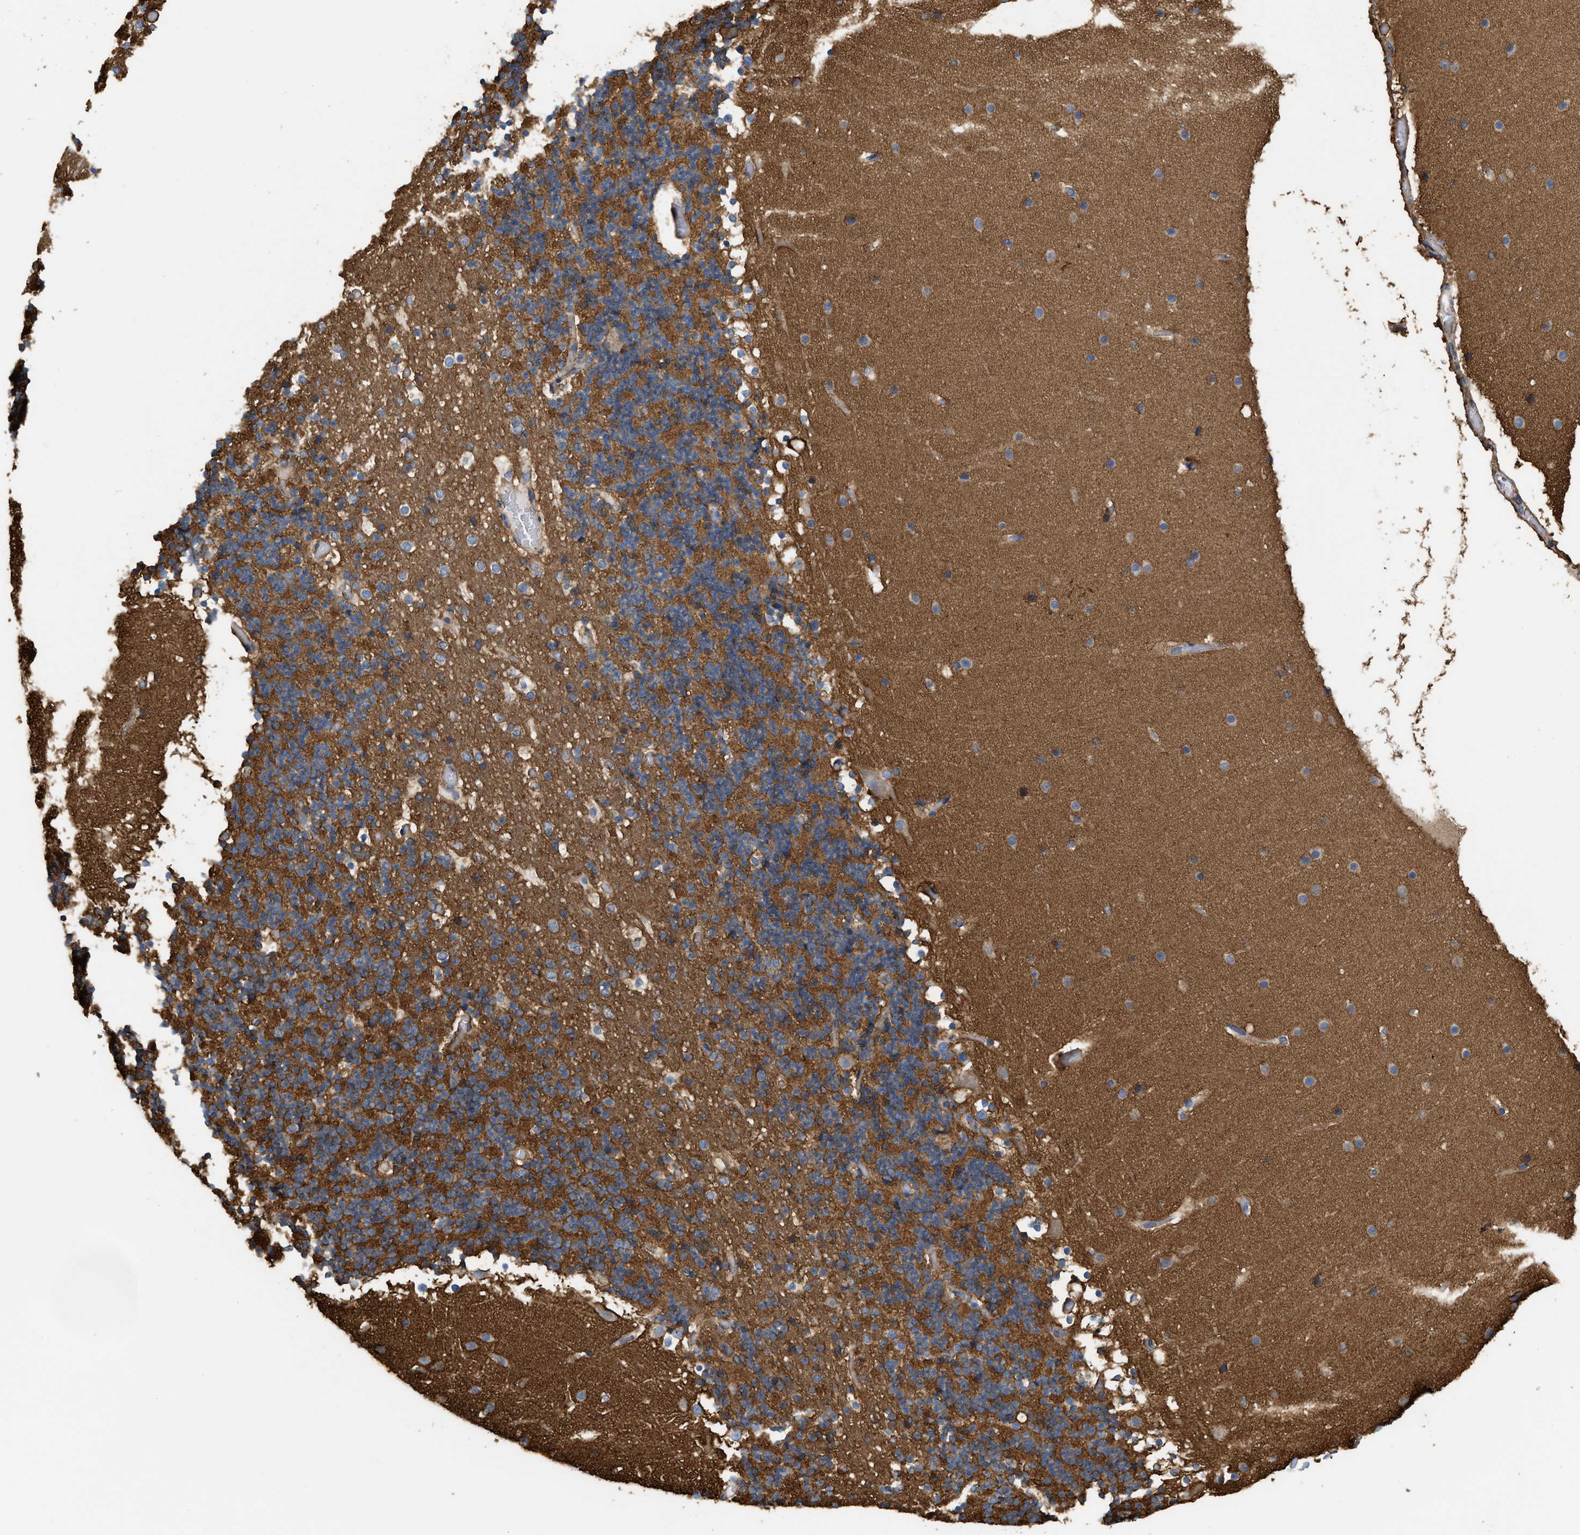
{"staining": {"intensity": "moderate", "quantity": ">75%", "location": "cytoplasmic/membranous"}, "tissue": "cerebellum", "cell_type": "Cells in granular layer", "image_type": "normal", "snomed": [{"axis": "morphology", "description": "Normal tissue, NOS"}, {"axis": "topography", "description": "Cerebellum"}], "caption": "IHC of unremarkable cerebellum demonstrates medium levels of moderate cytoplasmic/membranous positivity in approximately >75% of cells in granular layer.", "gene": "GNB4", "patient": {"sex": "male", "age": 57}}